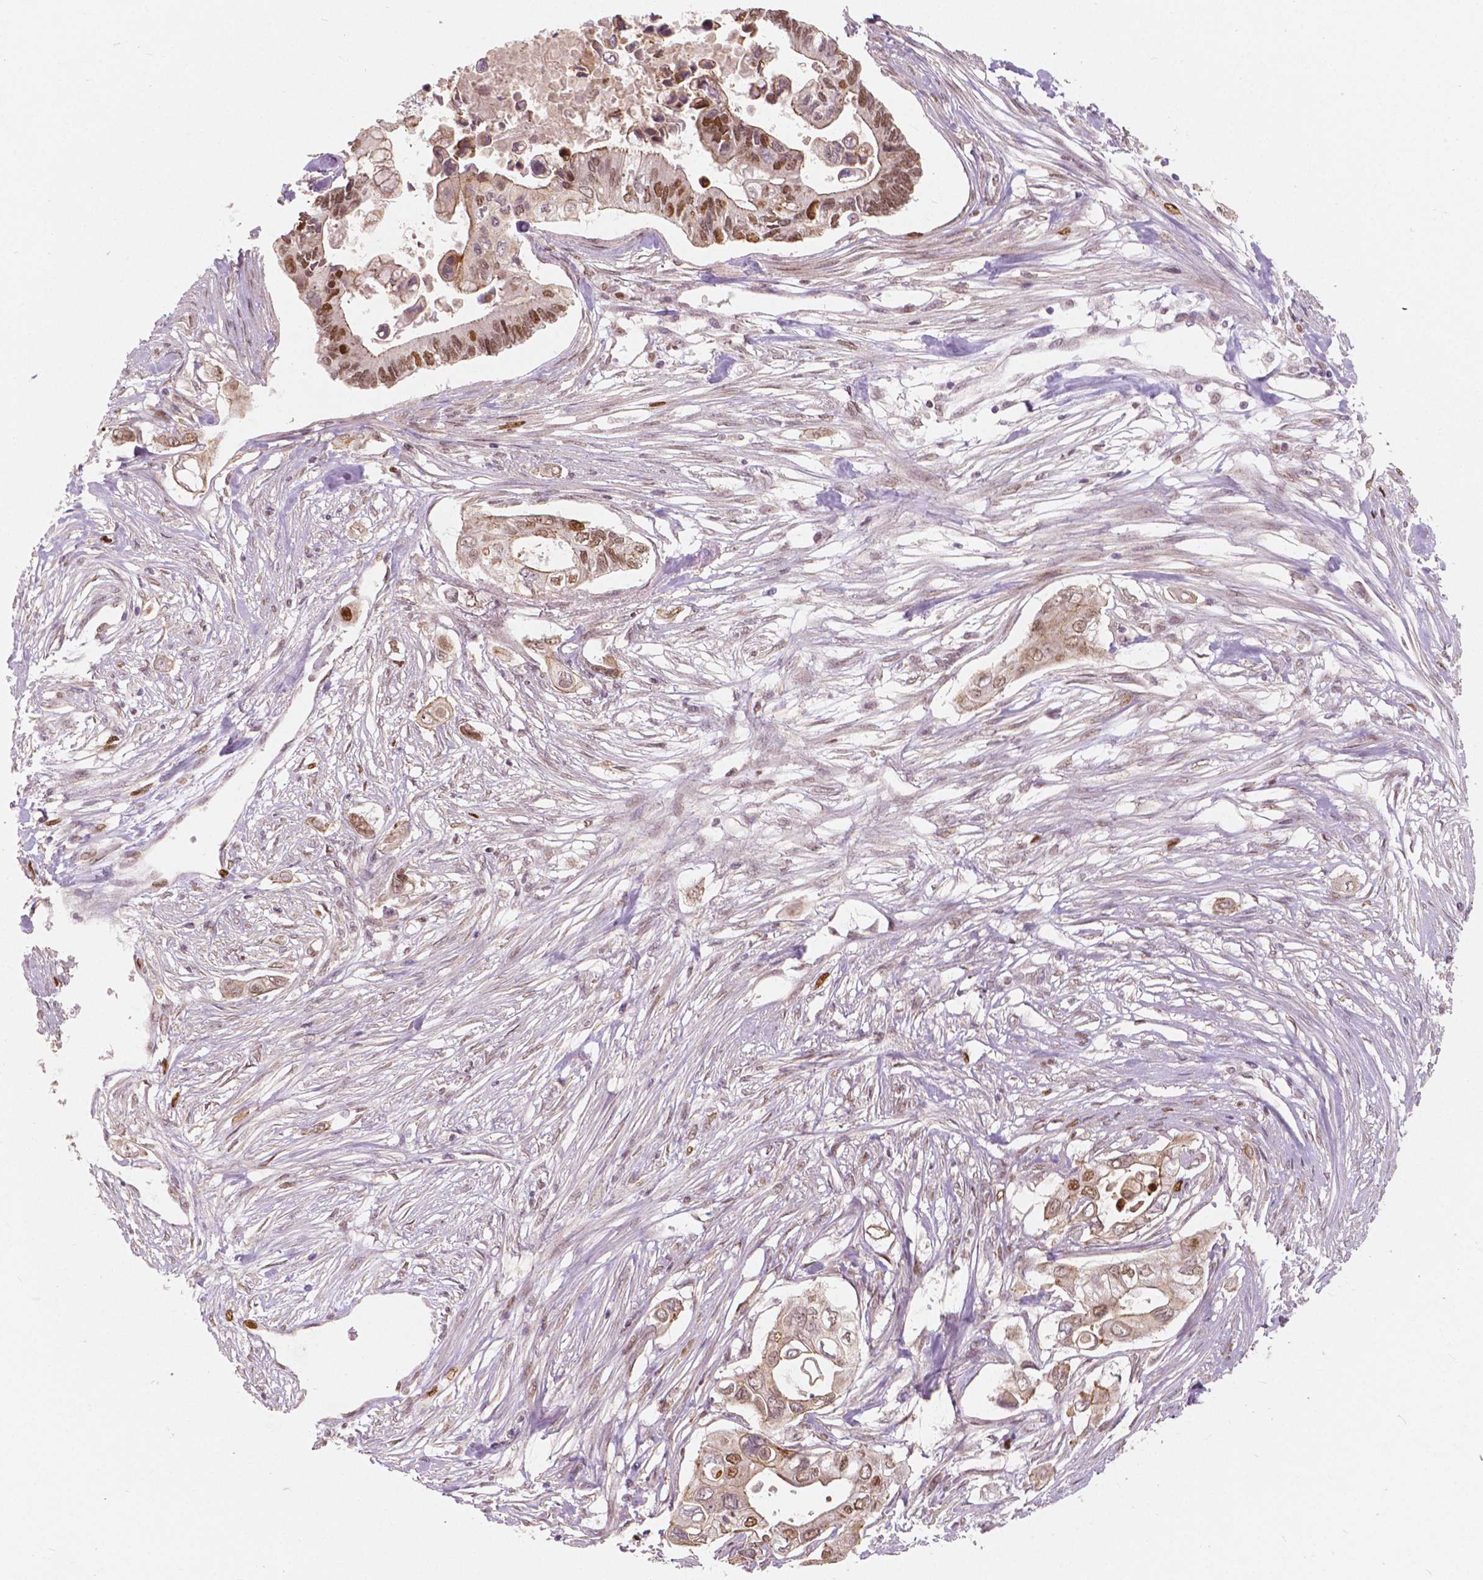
{"staining": {"intensity": "moderate", "quantity": ">75%", "location": "cytoplasmic/membranous,nuclear"}, "tissue": "pancreatic cancer", "cell_type": "Tumor cells", "image_type": "cancer", "snomed": [{"axis": "morphology", "description": "Adenocarcinoma, NOS"}, {"axis": "topography", "description": "Pancreas"}], "caption": "Protein expression by immunohistochemistry demonstrates moderate cytoplasmic/membranous and nuclear expression in about >75% of tumor cells in pancreatic cancer.", "gene": "NSD2", "patient": {"sex": "female", "age": 63}}